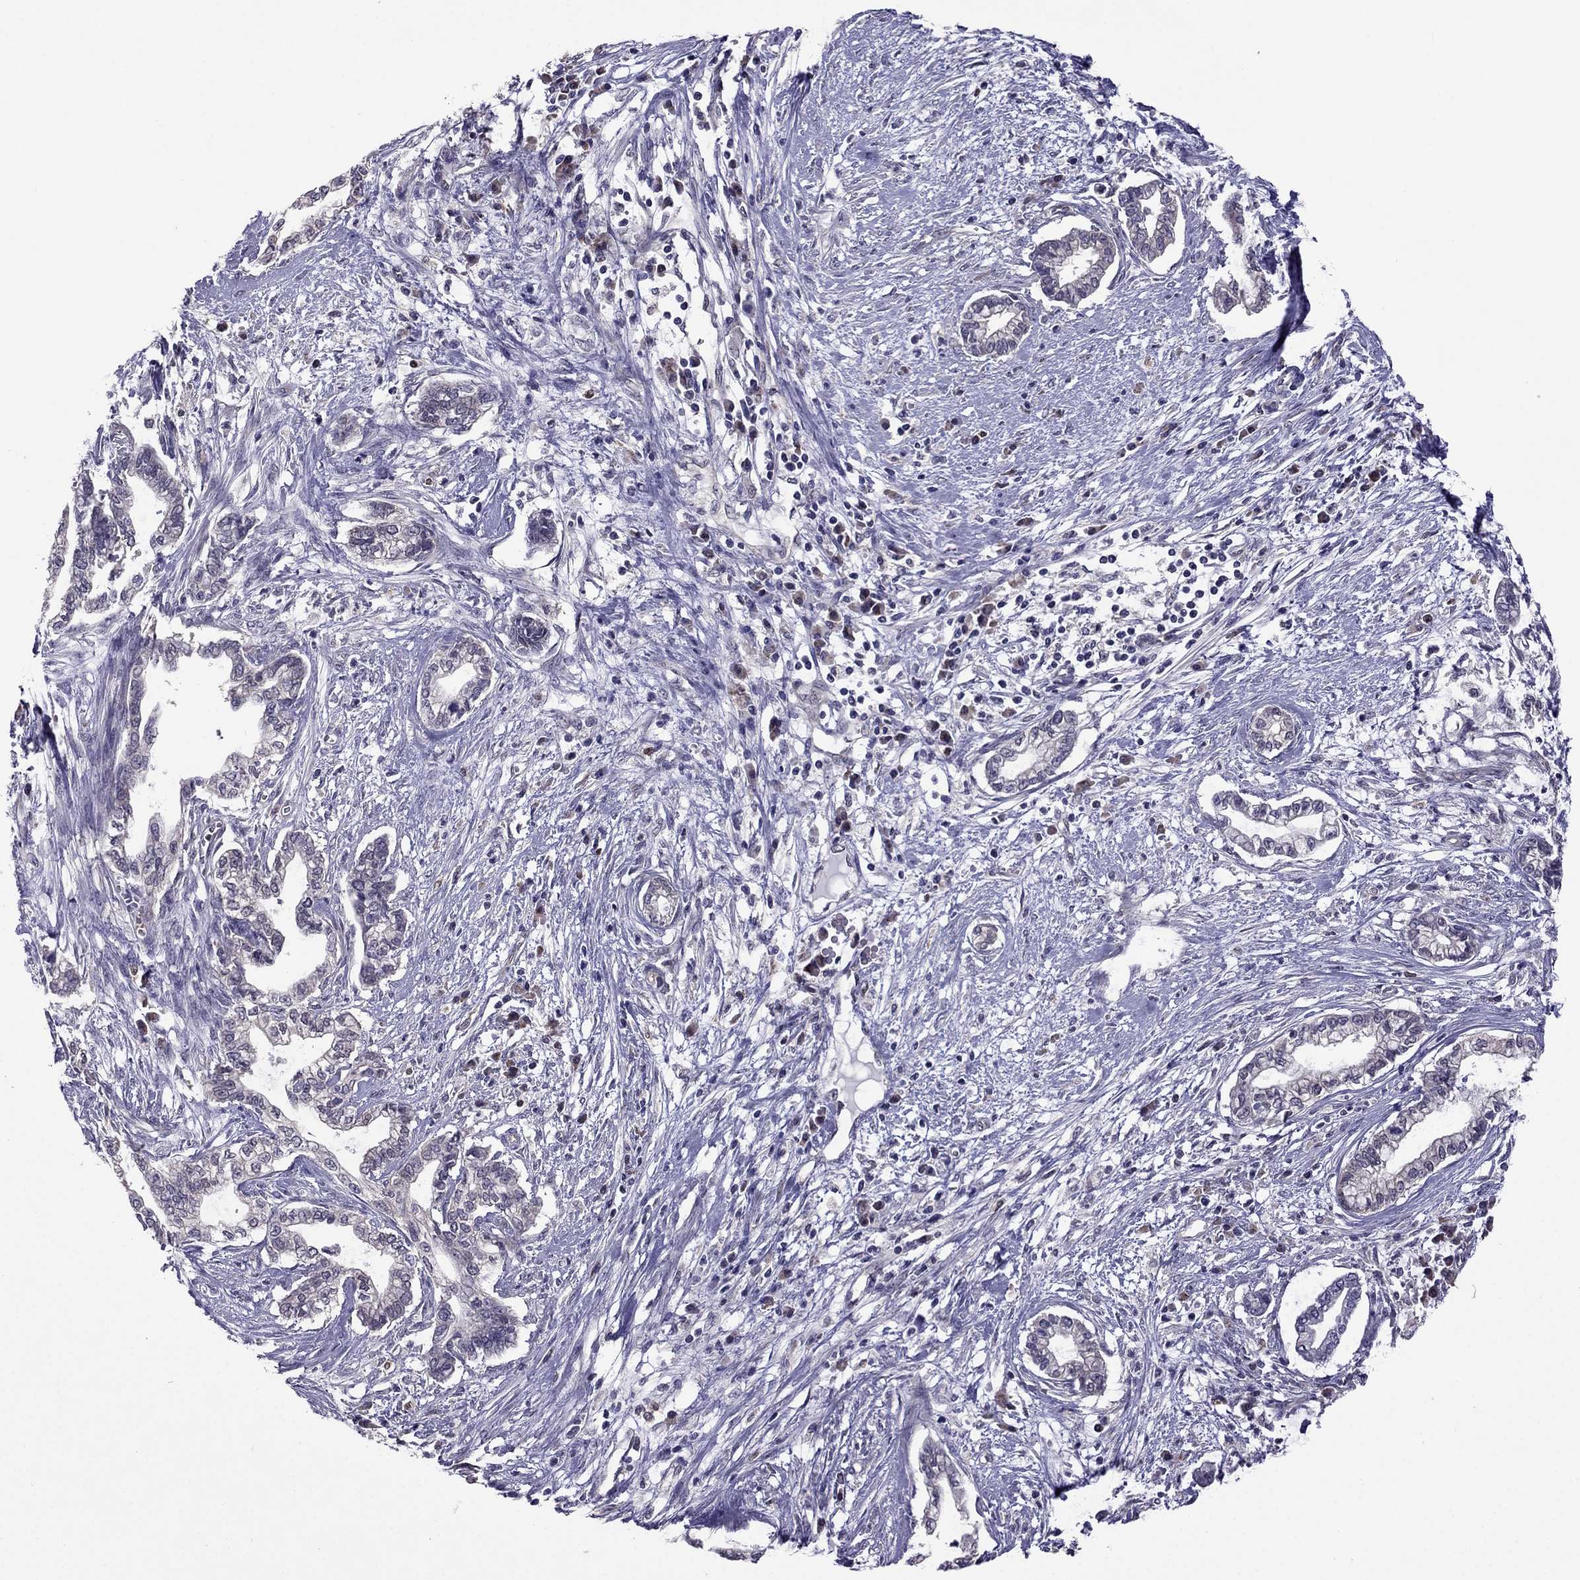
{"staining": {"intensity": "negative", "quantity": "none", "location": "none"}, "tissue": "cervical cancer", "cell_type": "Tumor cells", "image_type": "cancer", "snomed": [{"axis": "morphology", "description": "Adenocarcinoma, NOS"}, {"axis": "topography", "description": "Cervix"}], "caption": "The photomicrograph exhibits no significant positivity in tumor cells of cervical cancer (adenocarcinoma).", "gene": "CDK5", "patient": {"sex": "female", "age": 62}}